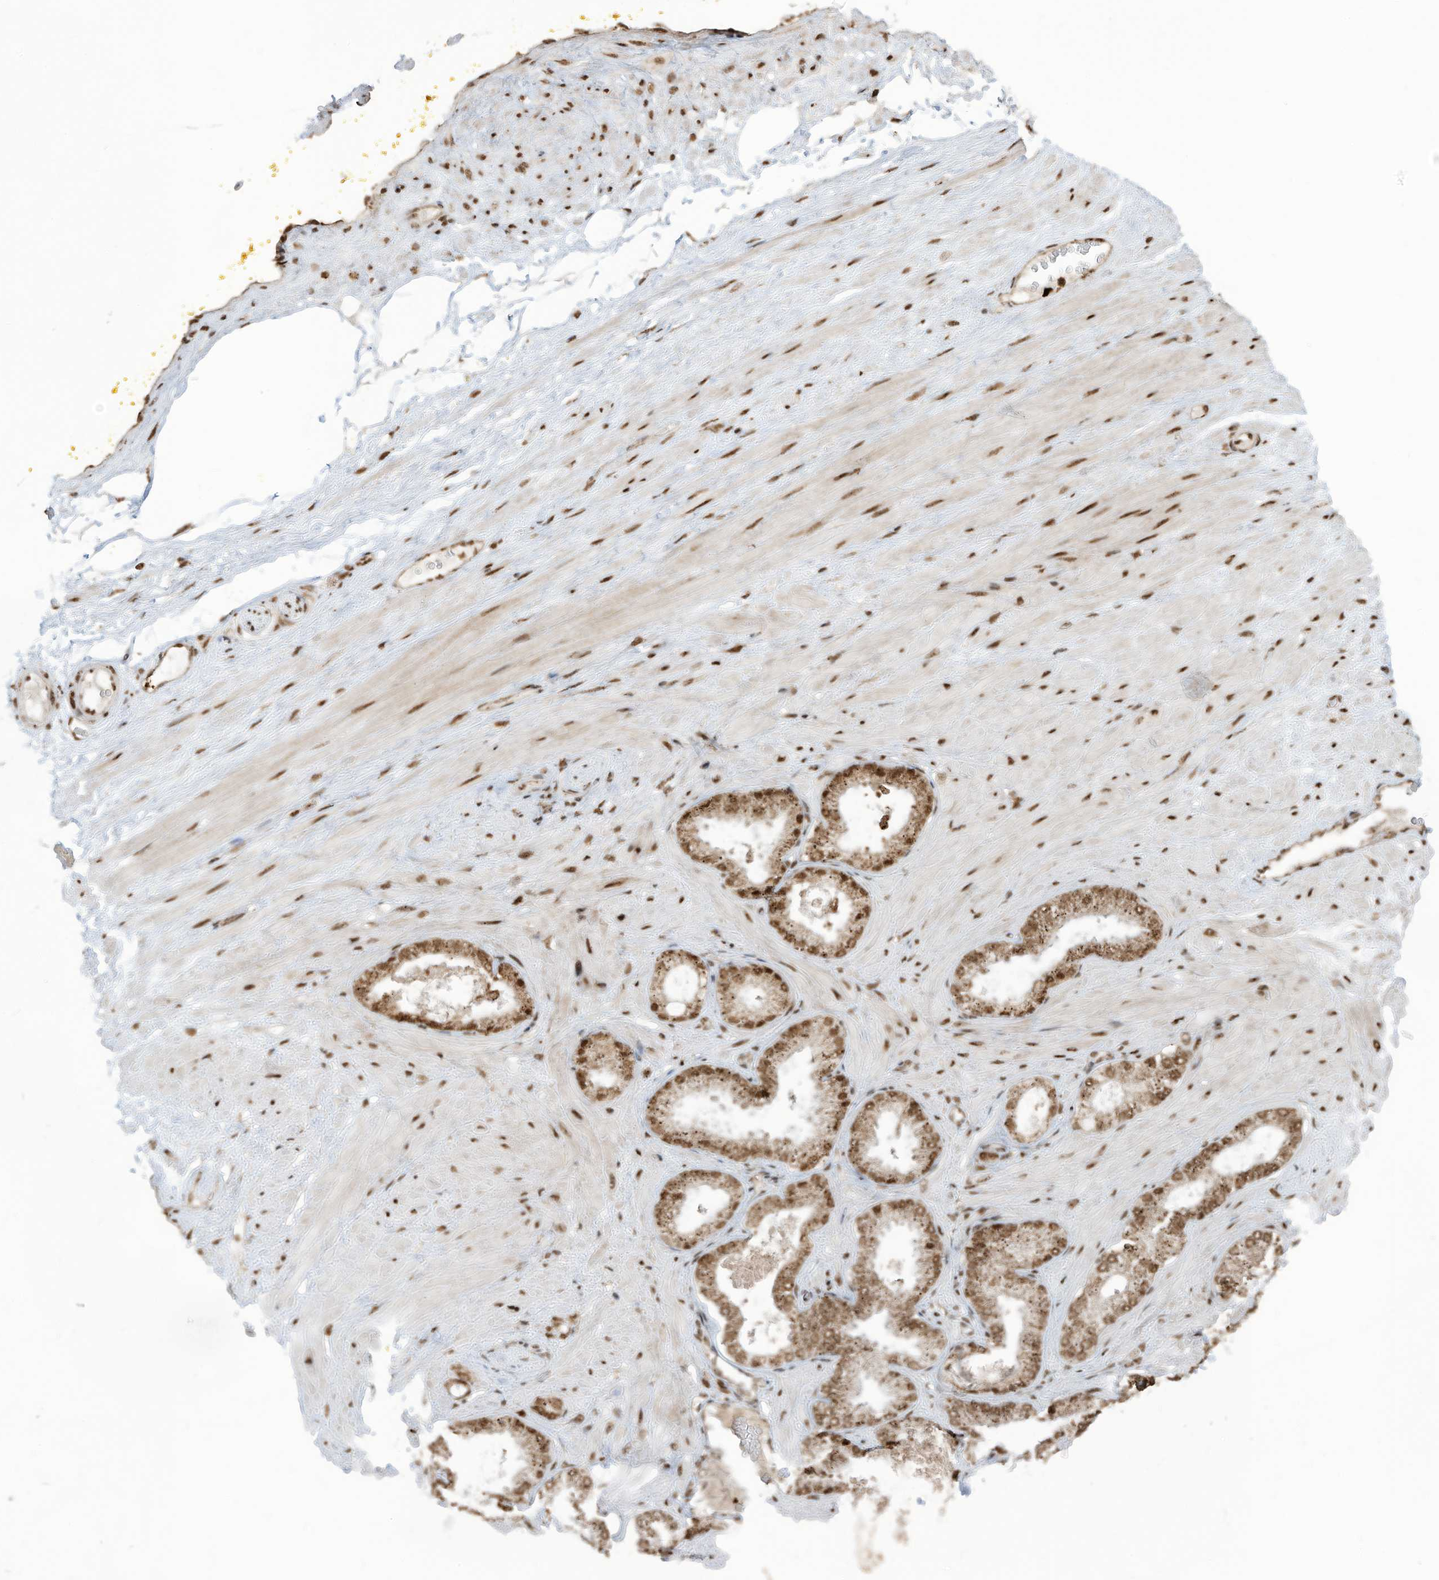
{"staining": {"intensity": "strong", "quantity": ">75%", "location": "nuclear"}, "tissue": "adipose tissue", "cell_type": "Adipocytes", "image_type": "normal", "snomed": [{"axis": "morphology", "description": "Normal tissue, NOS"}, {"axis": "morphology", "description": "Adenocarcinoma, Low grade"}, {"axis": "topography", "description": "Prostate"}, {"axis": "topography", "description": "Peripheral nerve tissue"}], "caption": "A photomicrograph showing strong nuclear positivity in approximately >75% of adipocytes in benign adipose tissue, as visualized by brown immunohistochemical staining.", "gene": "LBH", "patient": {"sex": "male", "age": 63}}